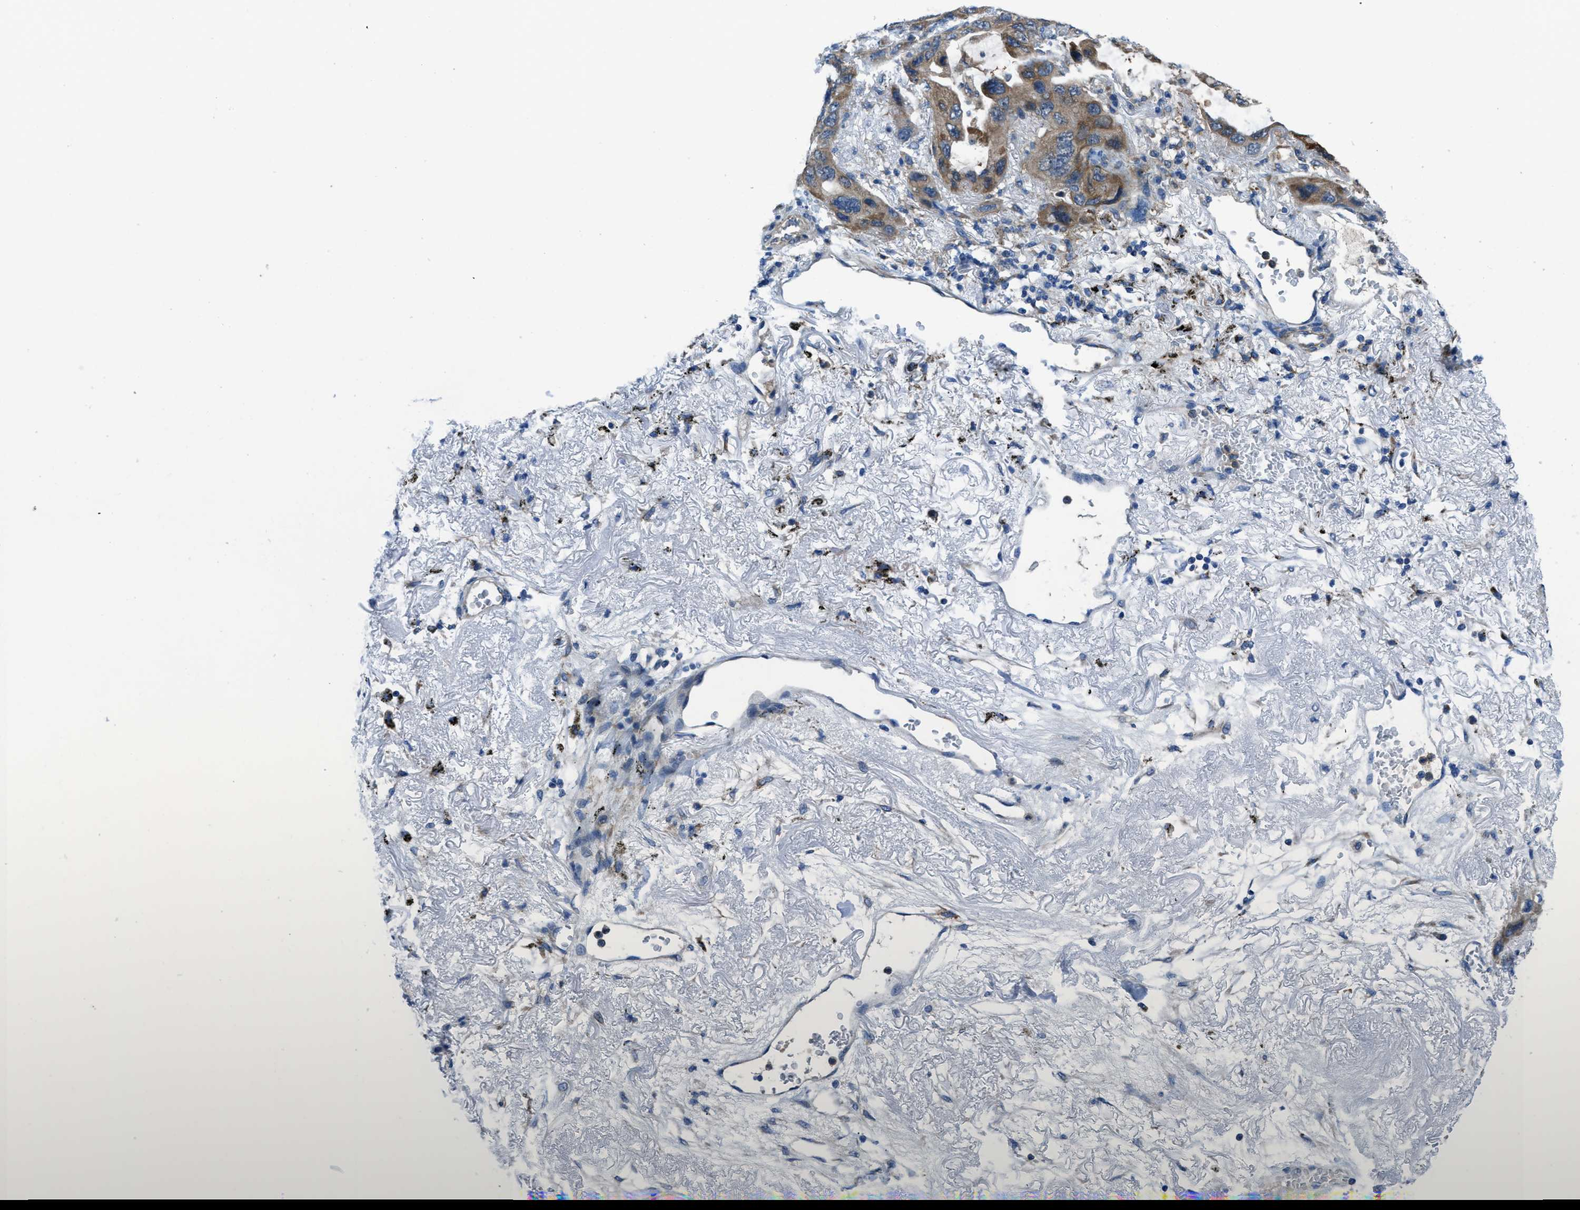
{"staining": {"intensity": "moderate", "quantity": ">75%", "location": "cytoplasmic/membranous"}, "tissue": "lung cancer", "cell_type": "Tumor cells", "image_type": "cancer", "snomed": [{"axis": "morphology", "description": "Squamous cell carcinoma, NOS"}, {"axis": "topography", "description": "Lung"}], "caption": "IHC micrograph of lung cancer stained for a protein (brown), which shows medium levels of moderate cytoplasmic/membranous staining in approximately >75% of tumor cells.", "gene": "MAP3K20", "patient": {"sex": "female", "age": 73}}